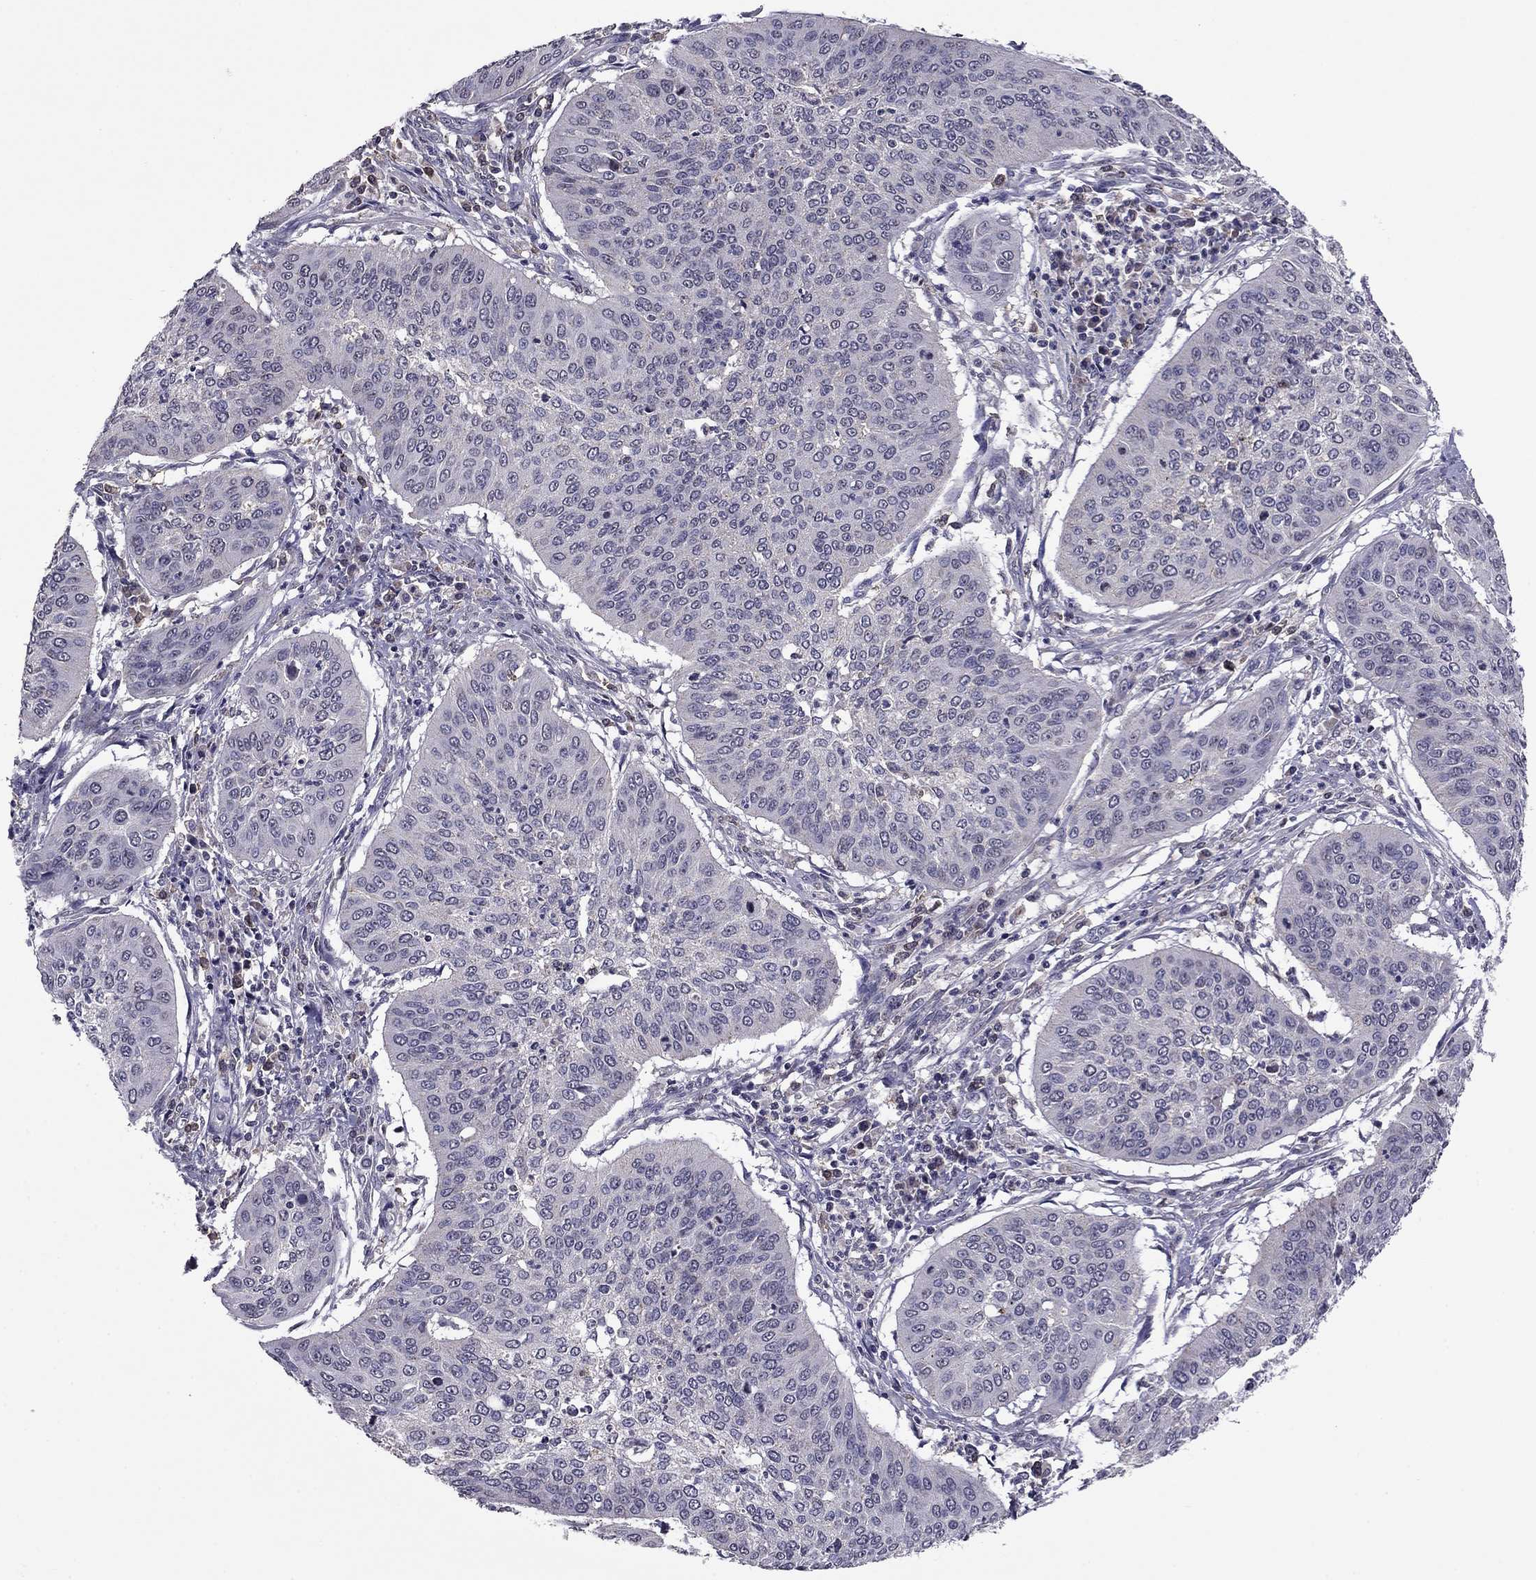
{"staining": {"intensity": "negative", "quantity": "none", "location": "none"}, "tissue": "cervical cancer", "cell_type": "Tumor cells", "image_type": "cancer", "snomed": [{"axis": "morphology", "description": "Normal tissue, NOS"}, {"axis": "morphology", "description": "Squamous cell carcinoma, NOS"}, {"axis": "topography", "description": "Cervix"}], "caption": "This photomicrograph is of cervical cancer (squamous cell carcinoma) stained with IHC to label a protein in brown with the nuclei are counter-stained blue. There is no staining in tumor cells.", "gene": "HCN1", "patient": {"sex": "female", "age": 39}}